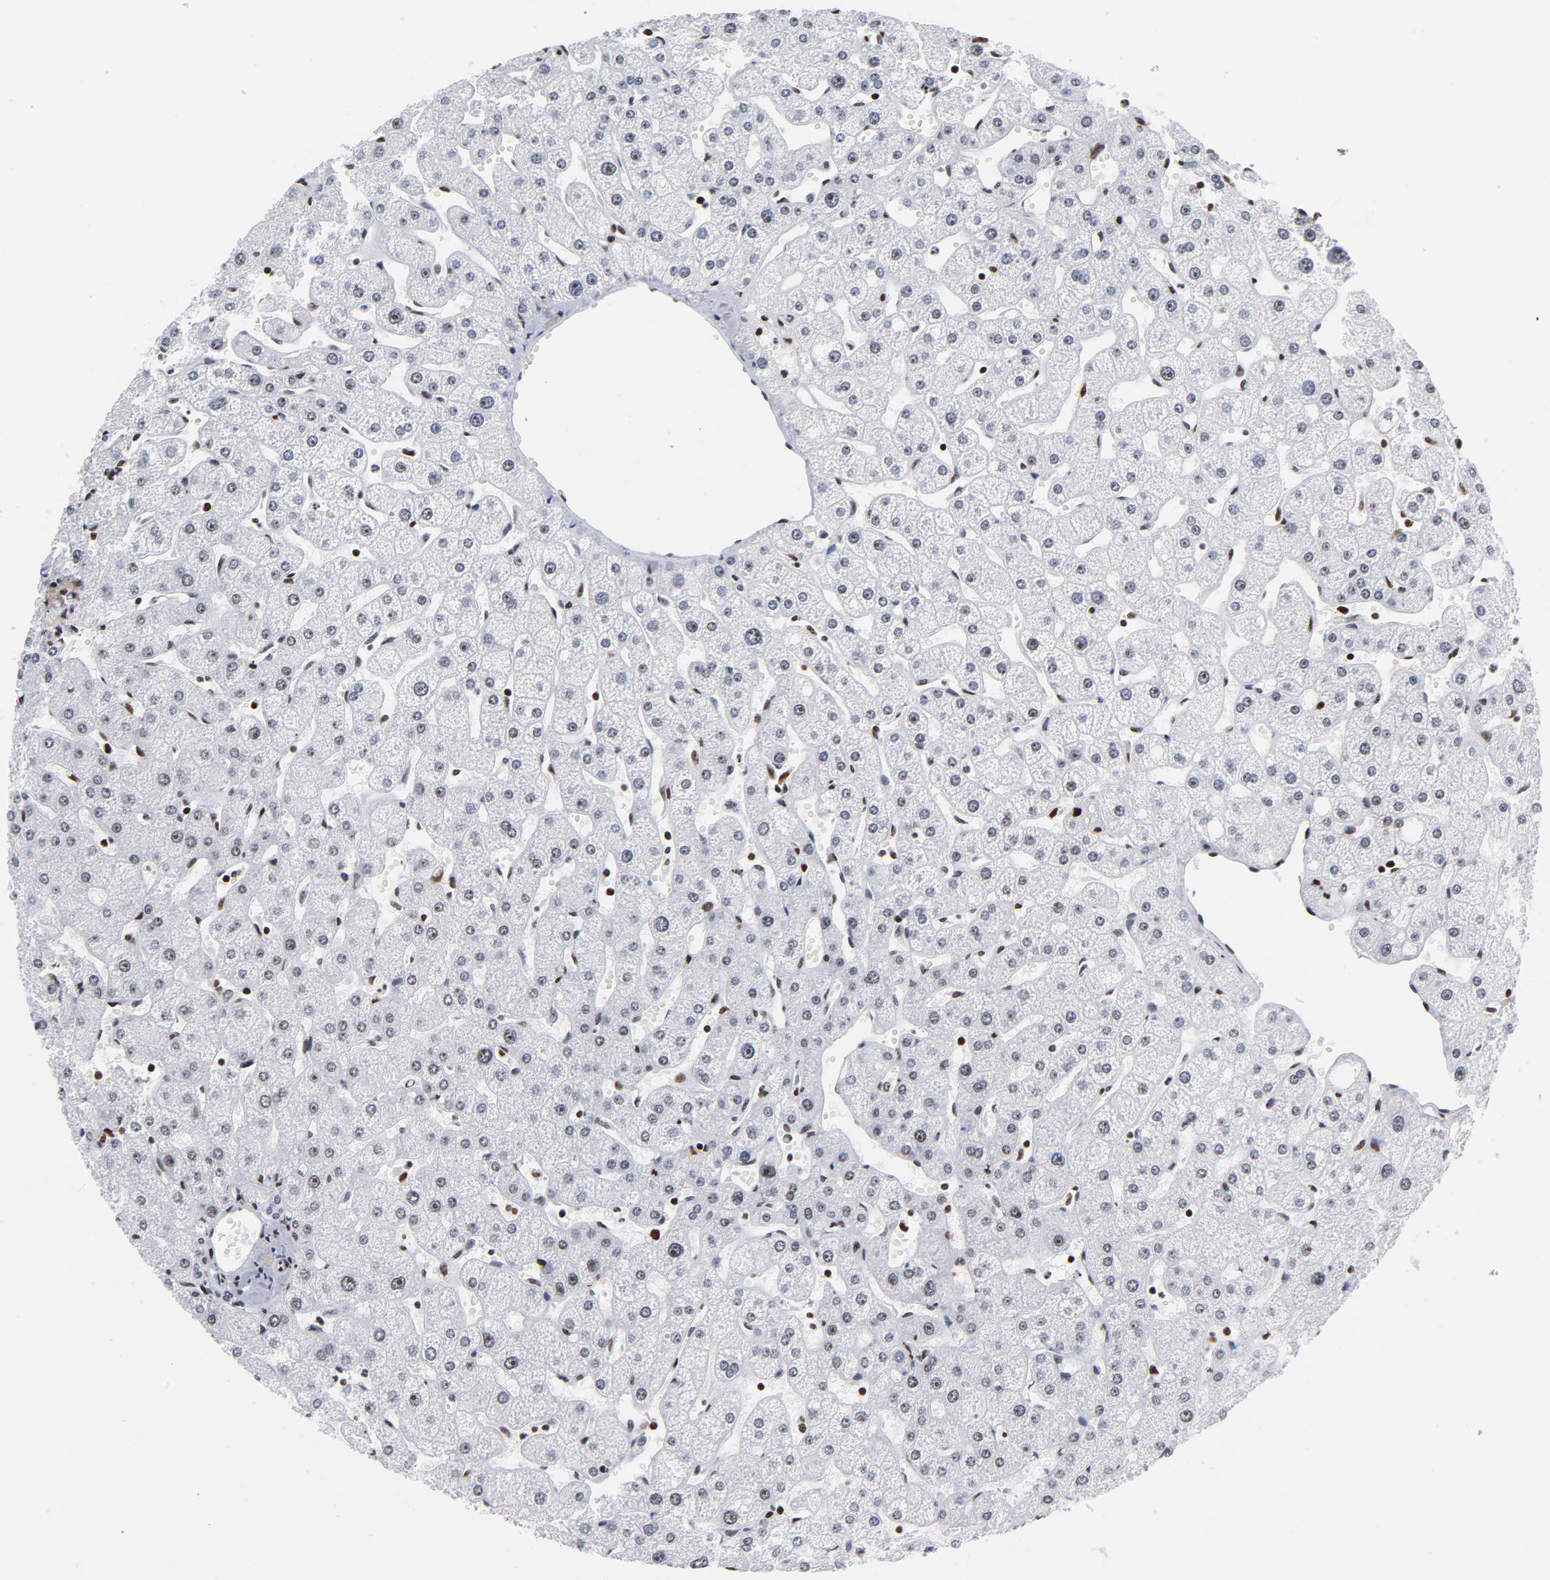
{"staining": {"intensity": "weak", "quantity": "25%-75%", "location": "nuclear"}, "tissue": "liver", "cell_type": "Cholangiocytes", "image_type": "normal", "snomed": [{"axis": "morphology", "description": "Normal tissue, NOS"}, {"axis": "topography", "description": "Liver"}], "caption": "Immunohistochemistry (IHC) of unremarkable liver displays low levels of weak nuclear staining in about 25%-75% of cholangiocytes.", "gene": "TOP2B", "patient": {"sex": "male", "age": 67}}